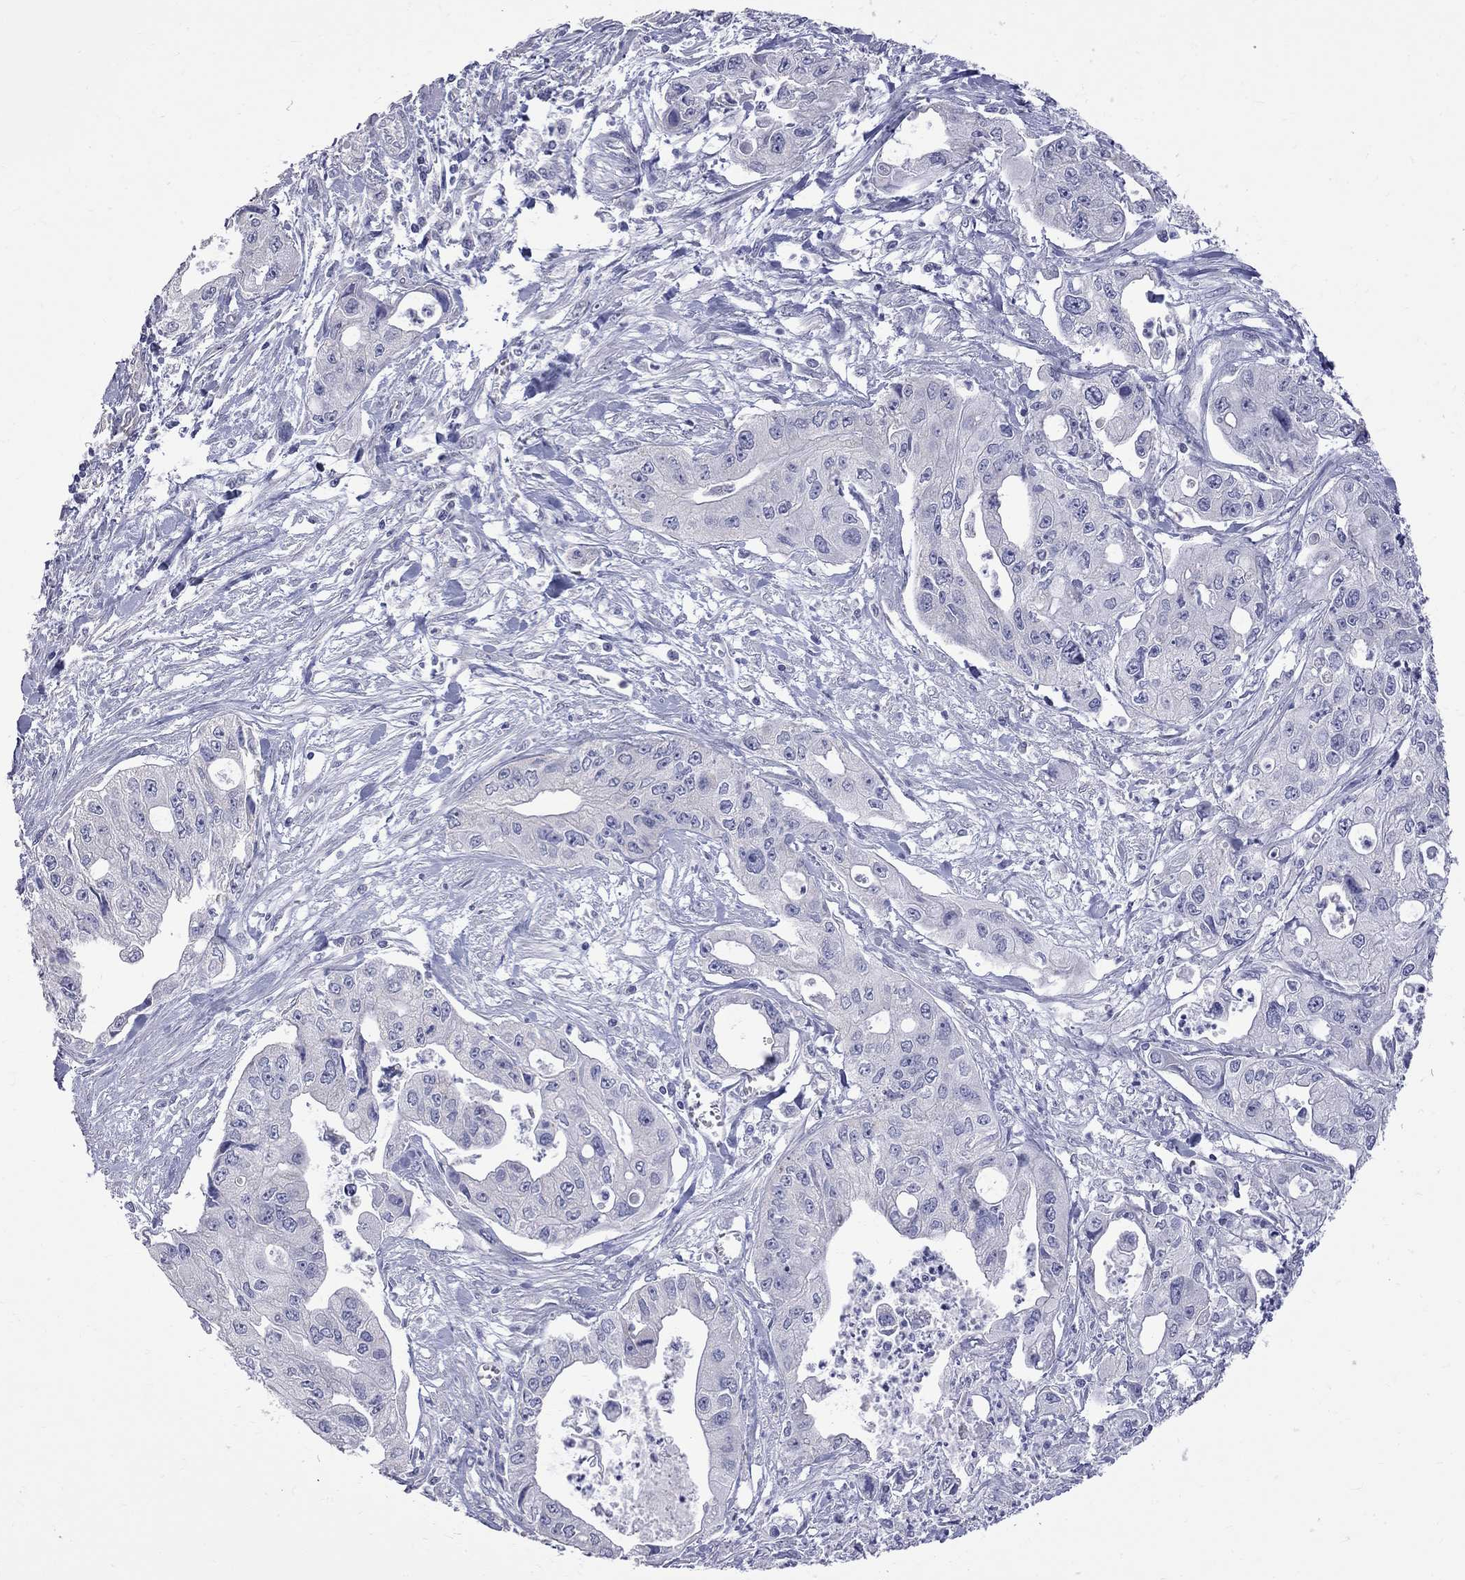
{"staining": {"intensity": "negative", "quantity": "none", "location": "none"}, "tissue": "pancreatic cancer", "cell_type": "Tumor cells", "image_type": "cancer", "snomed": [{"axis": "morphology", "description": "Adenocarcinoma, NOS"}, {"axis": "topography", "description": "Pancreas"}], "caption": "DAB immunohistochemical staining of pancreatic cancer (adenocarcinoma) exhibits no significant expression in tumor cells.", "gene": "KCND2", "patient": {"sex": "male", "age": 70}}